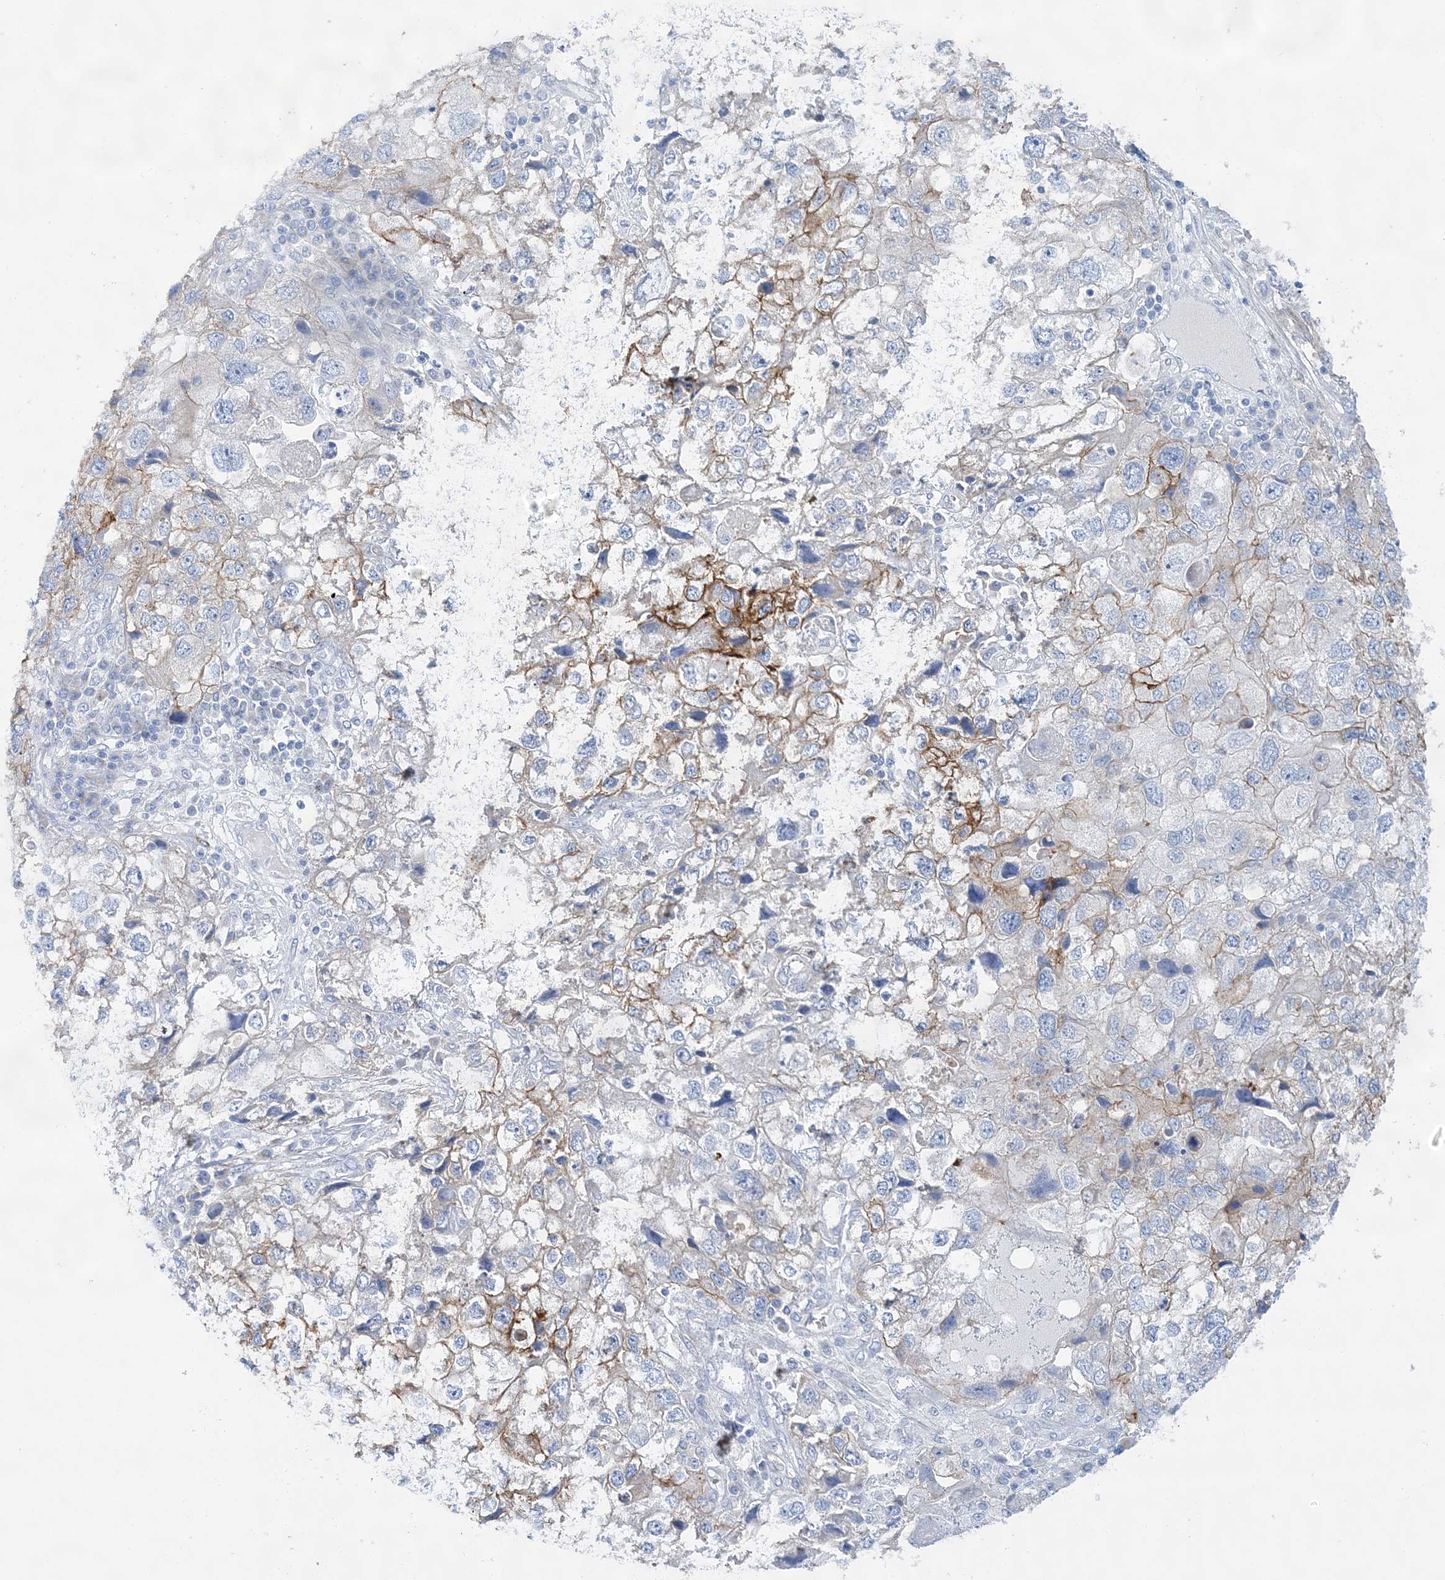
{"staining": {"intensity": "moderate", "quantity": "25%-75%", "location": "cytoplasmic/membranous"}, "tissue": "endometrial cancer", "cell_type": "Tumor cells", "image_type": "cancer", "snomed": [{"axis": "morphology", "description": "Adenocarcinoma, NOS"}, {"axis": "topography", "description": "Endometrium"}], "caption": "Endometrial adenocarcinoma stained with IHC exhibits moderate cytoplasmic/membranous staining in about 25%-75% of tumor cells. Immunohistochemistry stains the protein in brown and the nuclei are stained blue.", "gene": "SLC5A6", "patient": {"sex": "female", "age": 49}}